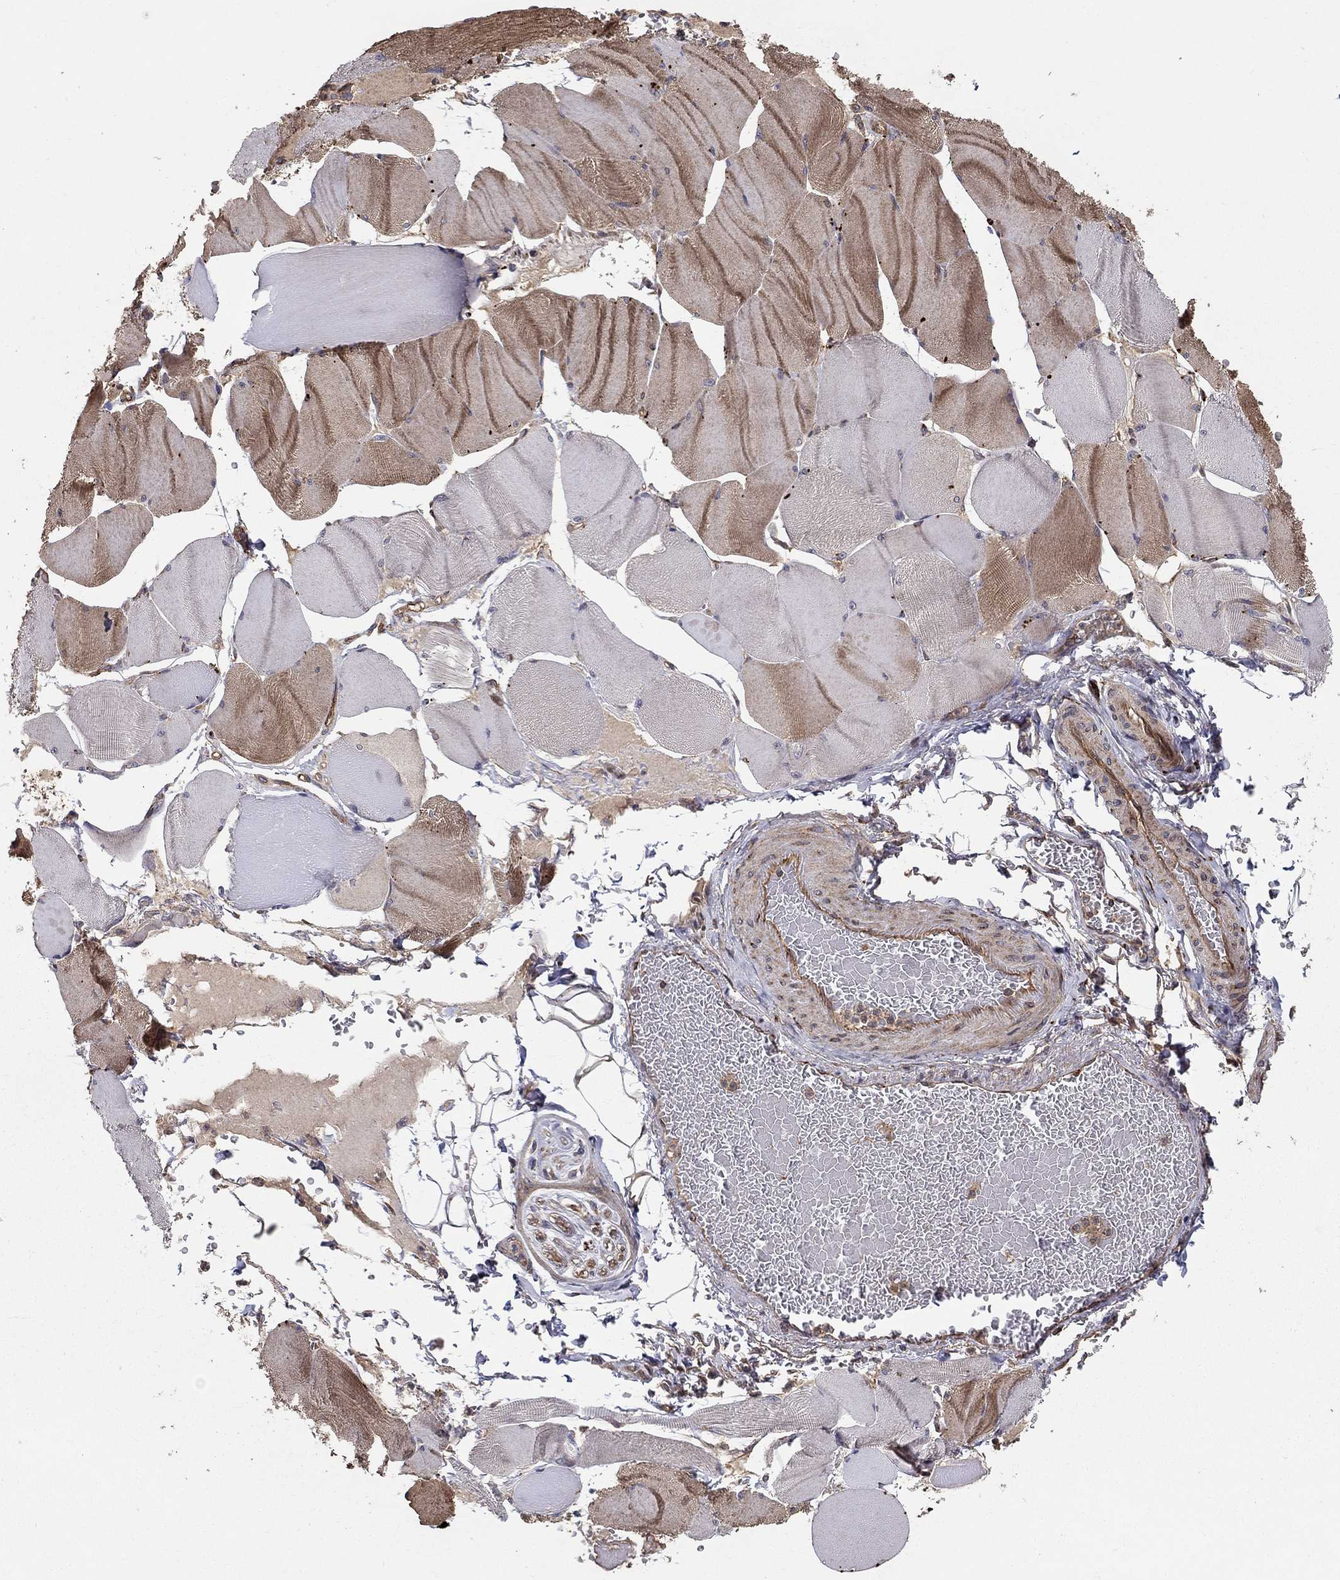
{"staining": {"intensity": "strong", "quantity": "25%-75%", "location": "cytoplasmic/membranous"}, "tissue": "skeletal muscle", "cell_type": "Myocytes", "image_type": "normal", "snomed": [{"axis": "morphology", "description": "Normal tissue, NOS"}, {"axis": "topography", "description": "Skeletal muscle"}], "caption": "Immunohistochemical staining of unremarkable human skeletal muscle demonstrates 25%-75% levels of strong cytoplasmic/membranous protein staining in about 25%-75% of myocytes.", "gene": "BMERB1", "patient": {"sex": "male", "age": 56}}